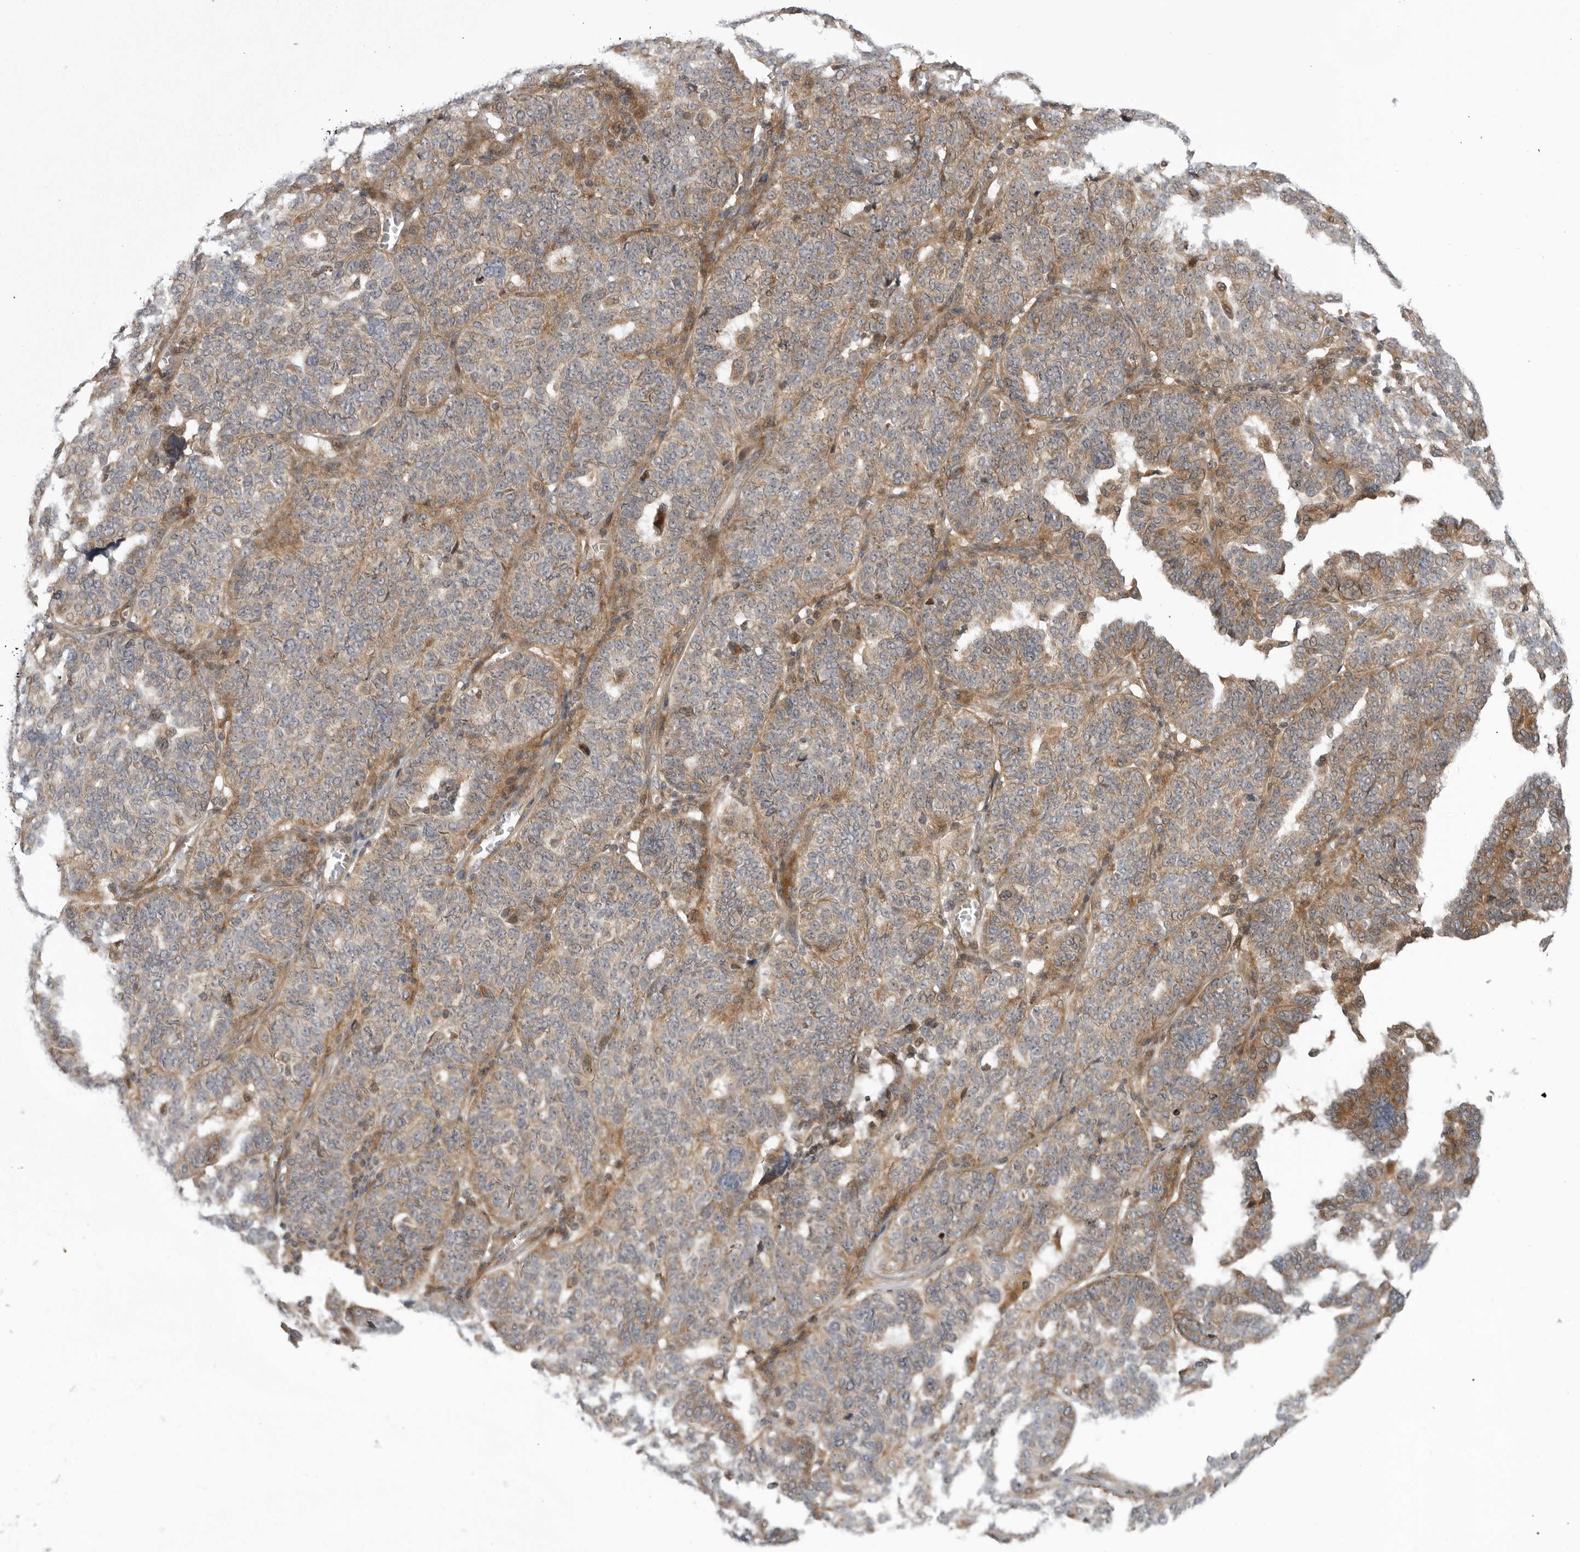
{"staining": {"intensity": "weak", "quantity": "25%-75%", "location": "cytoplasmic/membranous"}, "tissue": "ovarian cancer", "cell_type": "Tumor cells", "image_type": "cancer", "snomed": [{"axis": "morphology", "description": "Cystadenocarcinoma, serous, NOS"}, {"axis": "topography", "description": "Ovary"}], "caption": "Ovarian serous cystadenocarcinoma tissue demonstrates weak cytoplasmic/membranous staining in approximately 25%-75% of tumor cells, visualized by immunohistochemistry.", "gene": "LRRC45", "patient": {"sex": "female", "age": 59}}